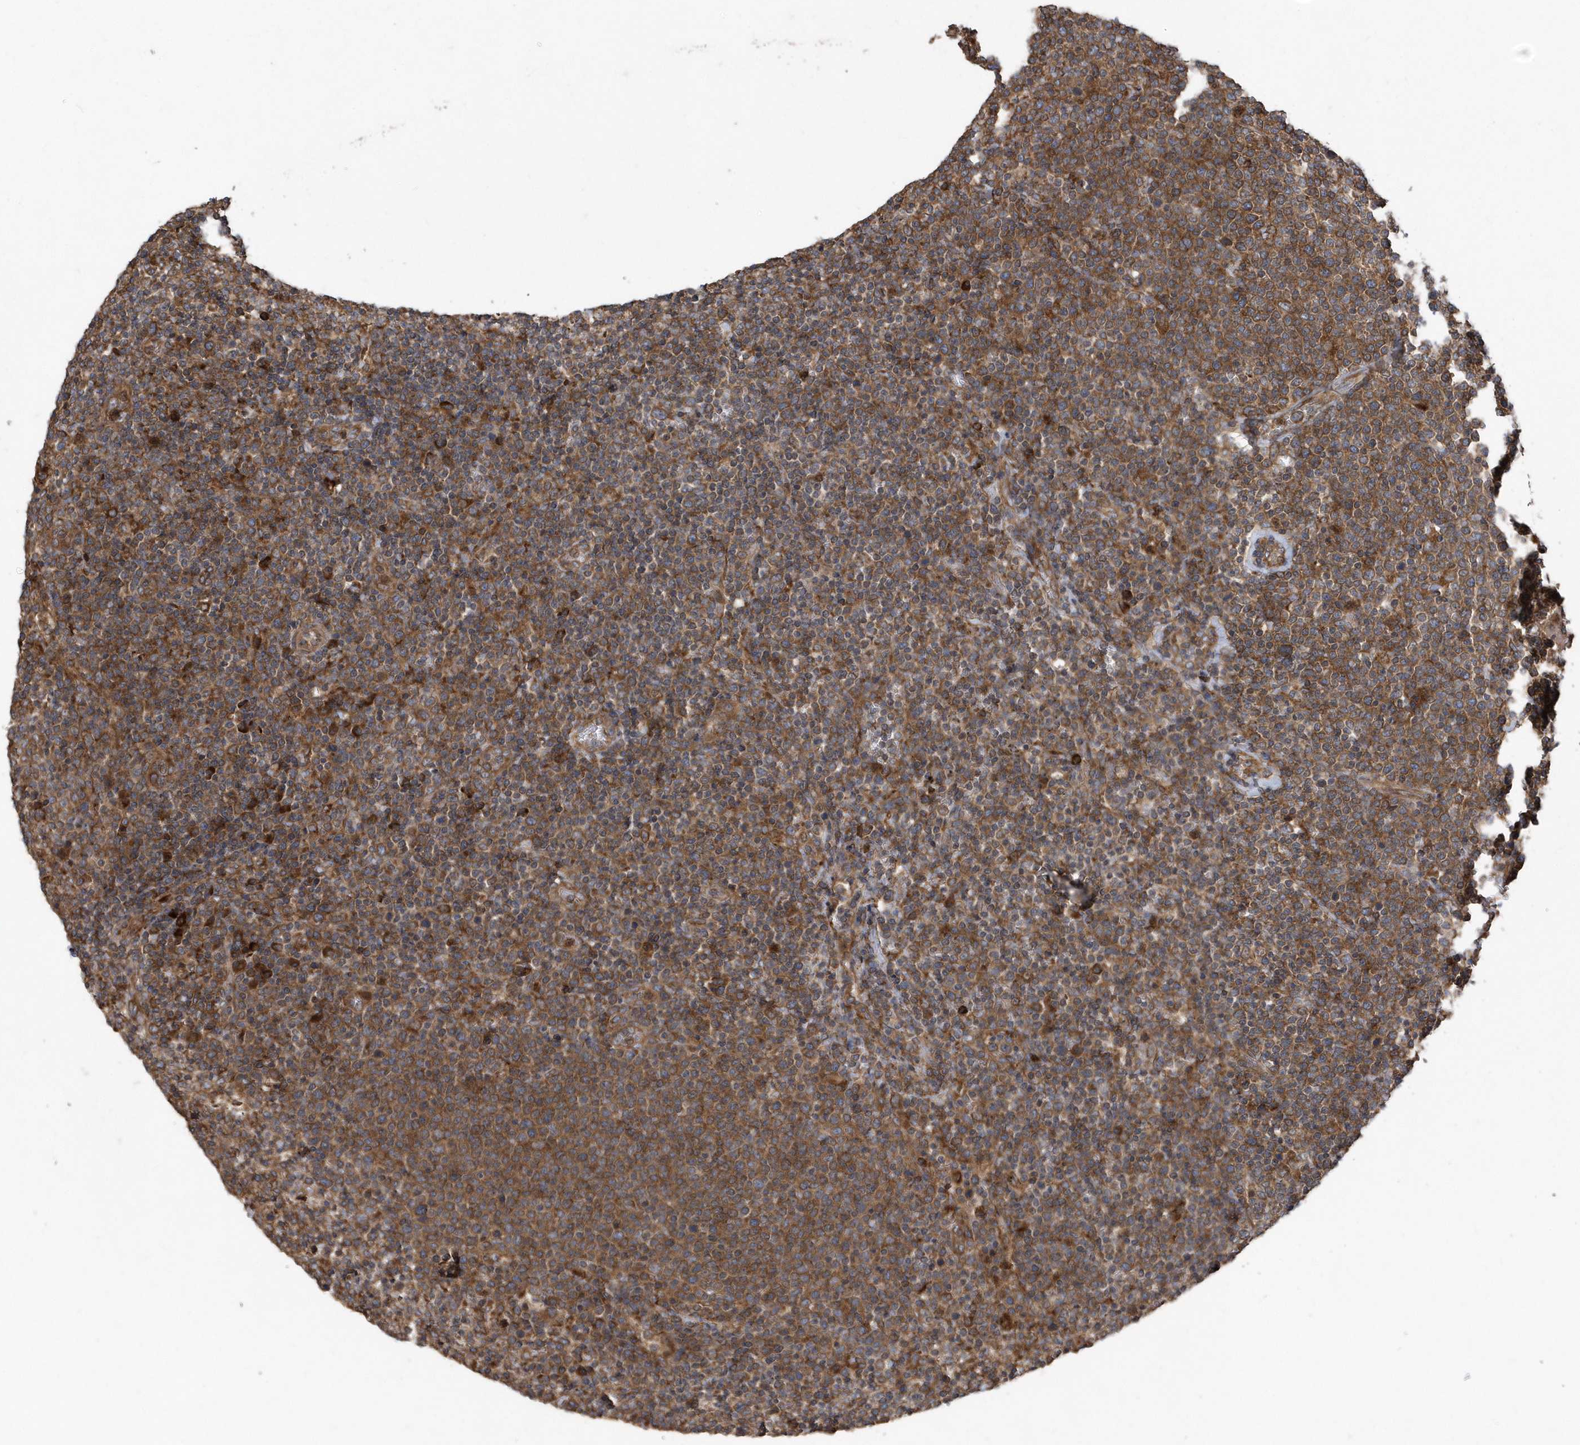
{"staining": {"intensity": "moderate", "quantity": ">75%", "location": "cytoplasmic/membranous"}, "tissue": "lymphoma", "cell_type": "Tumor cells", "image_type": "cancer", "snomed": [{"axis": "morphology", "description": "Malignant lymphoma, non-Hodgkin's type, High grade"}, {"axis": "topography", "description": "Lymph node"}], "caption": "DAB immunohistochemical staining of human high-grade malignant lymphoma, non-Hodgkin's type exhibits moderate cytoplasmic/membranous protein expression in approximately >75% of tumor cells. The staining was performed using DAB to visualize the protein expression in brown, while the nuclei were stained in blue with hematoxylin (Magnification: 20x).", "gene": "WASHC5", "patient": {"sex": "male", "age": 61}}